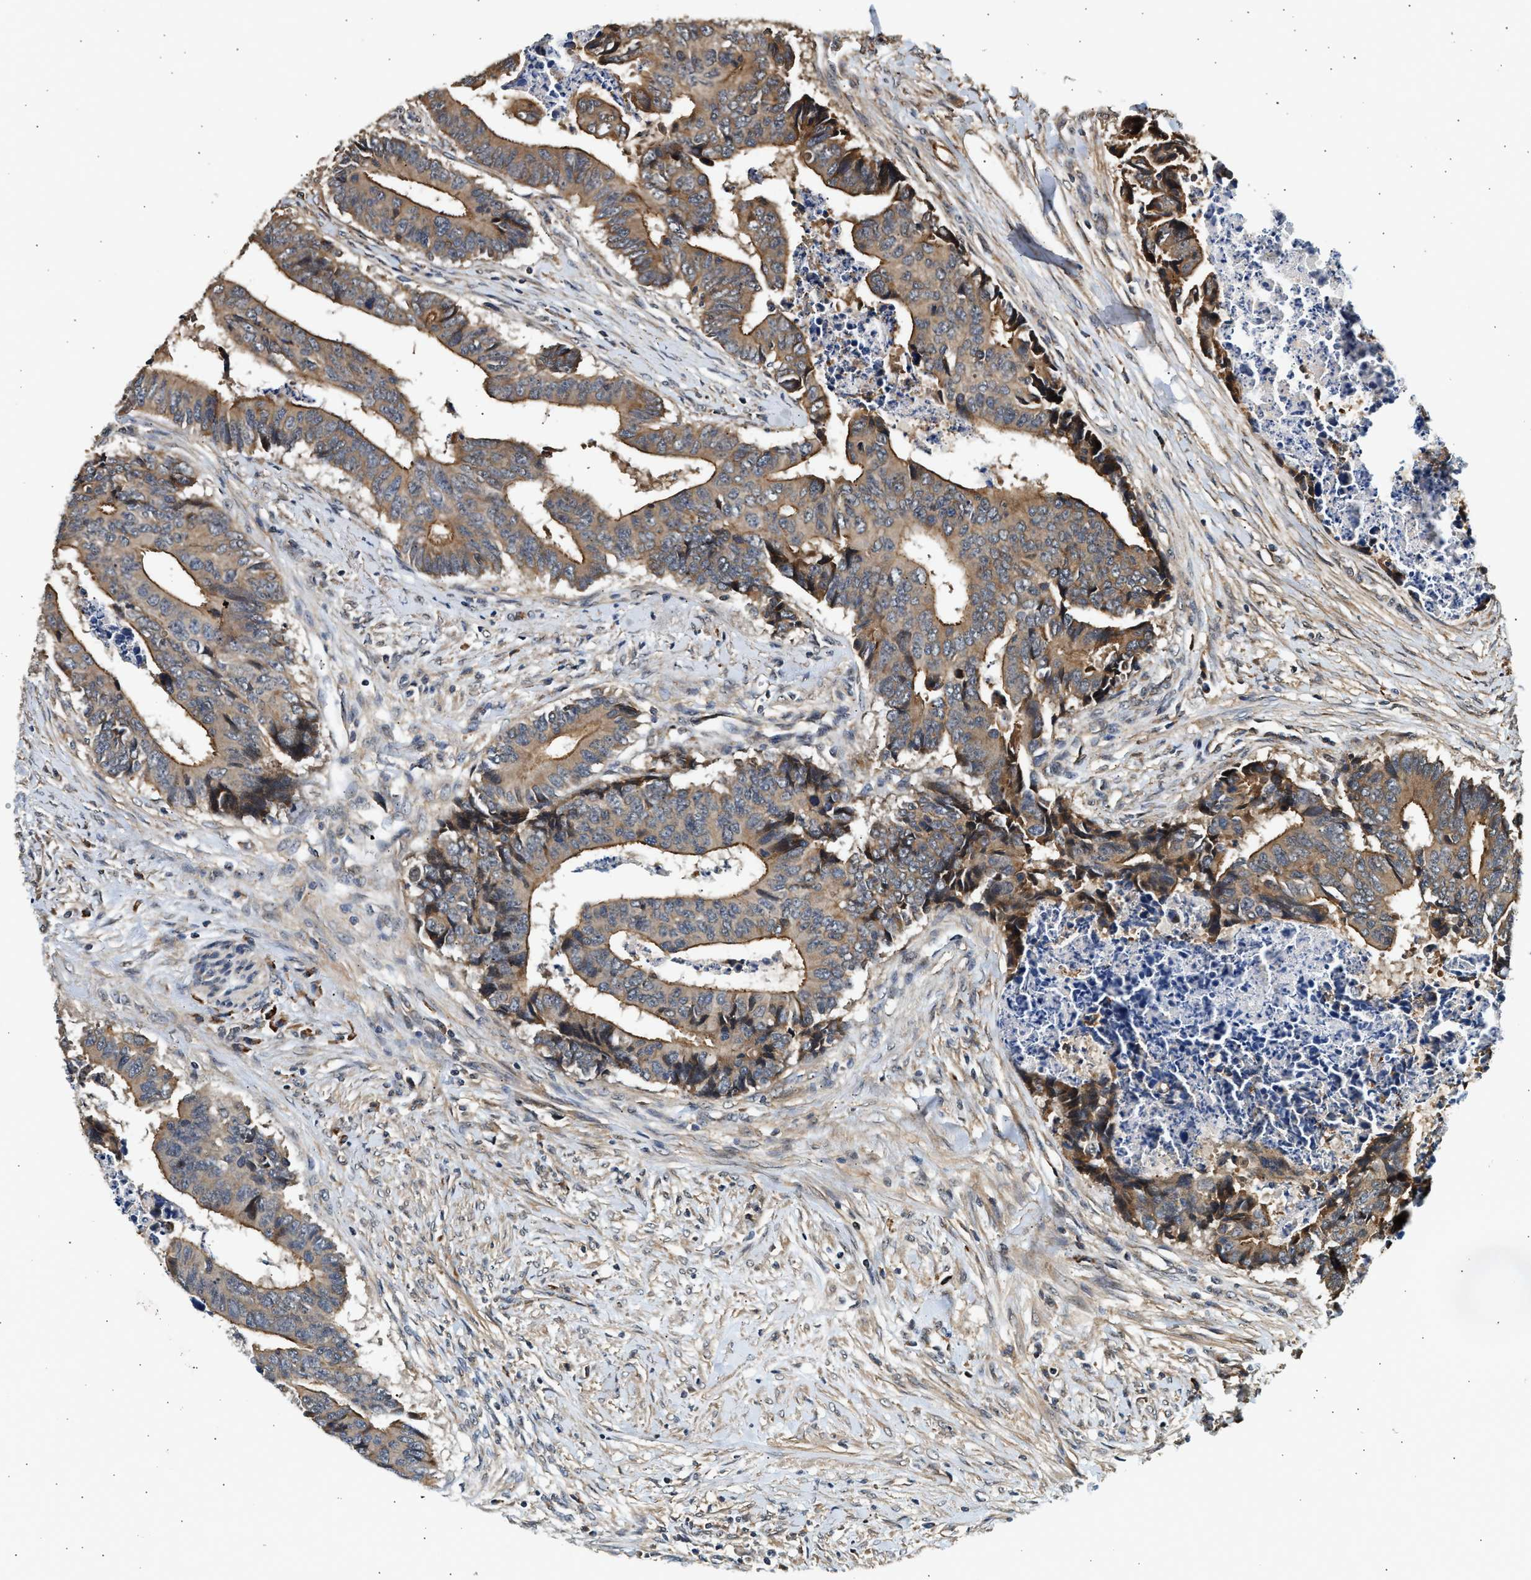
{"staining": {"intensity": "moderate", "quantity": ">75%", "location": "cytoplasmic/membranous"}, "tissue": "colorectal cancer", "cell_type": "Tumor cells", "image_type": "cancer", "snomed": [{"axis": "morphology", "description": "Adenocarcinoma, NOS"}, {"axis": "topography", "description": "Rectum"}], "caption": "Protein staining of colorectal cancer tissue reveals moderate cytoplasmic/membranous positivity in approximately >75% of tumor cells.", "gene": "DUSP14", "patient": {"sex": "male", "age": 84}}